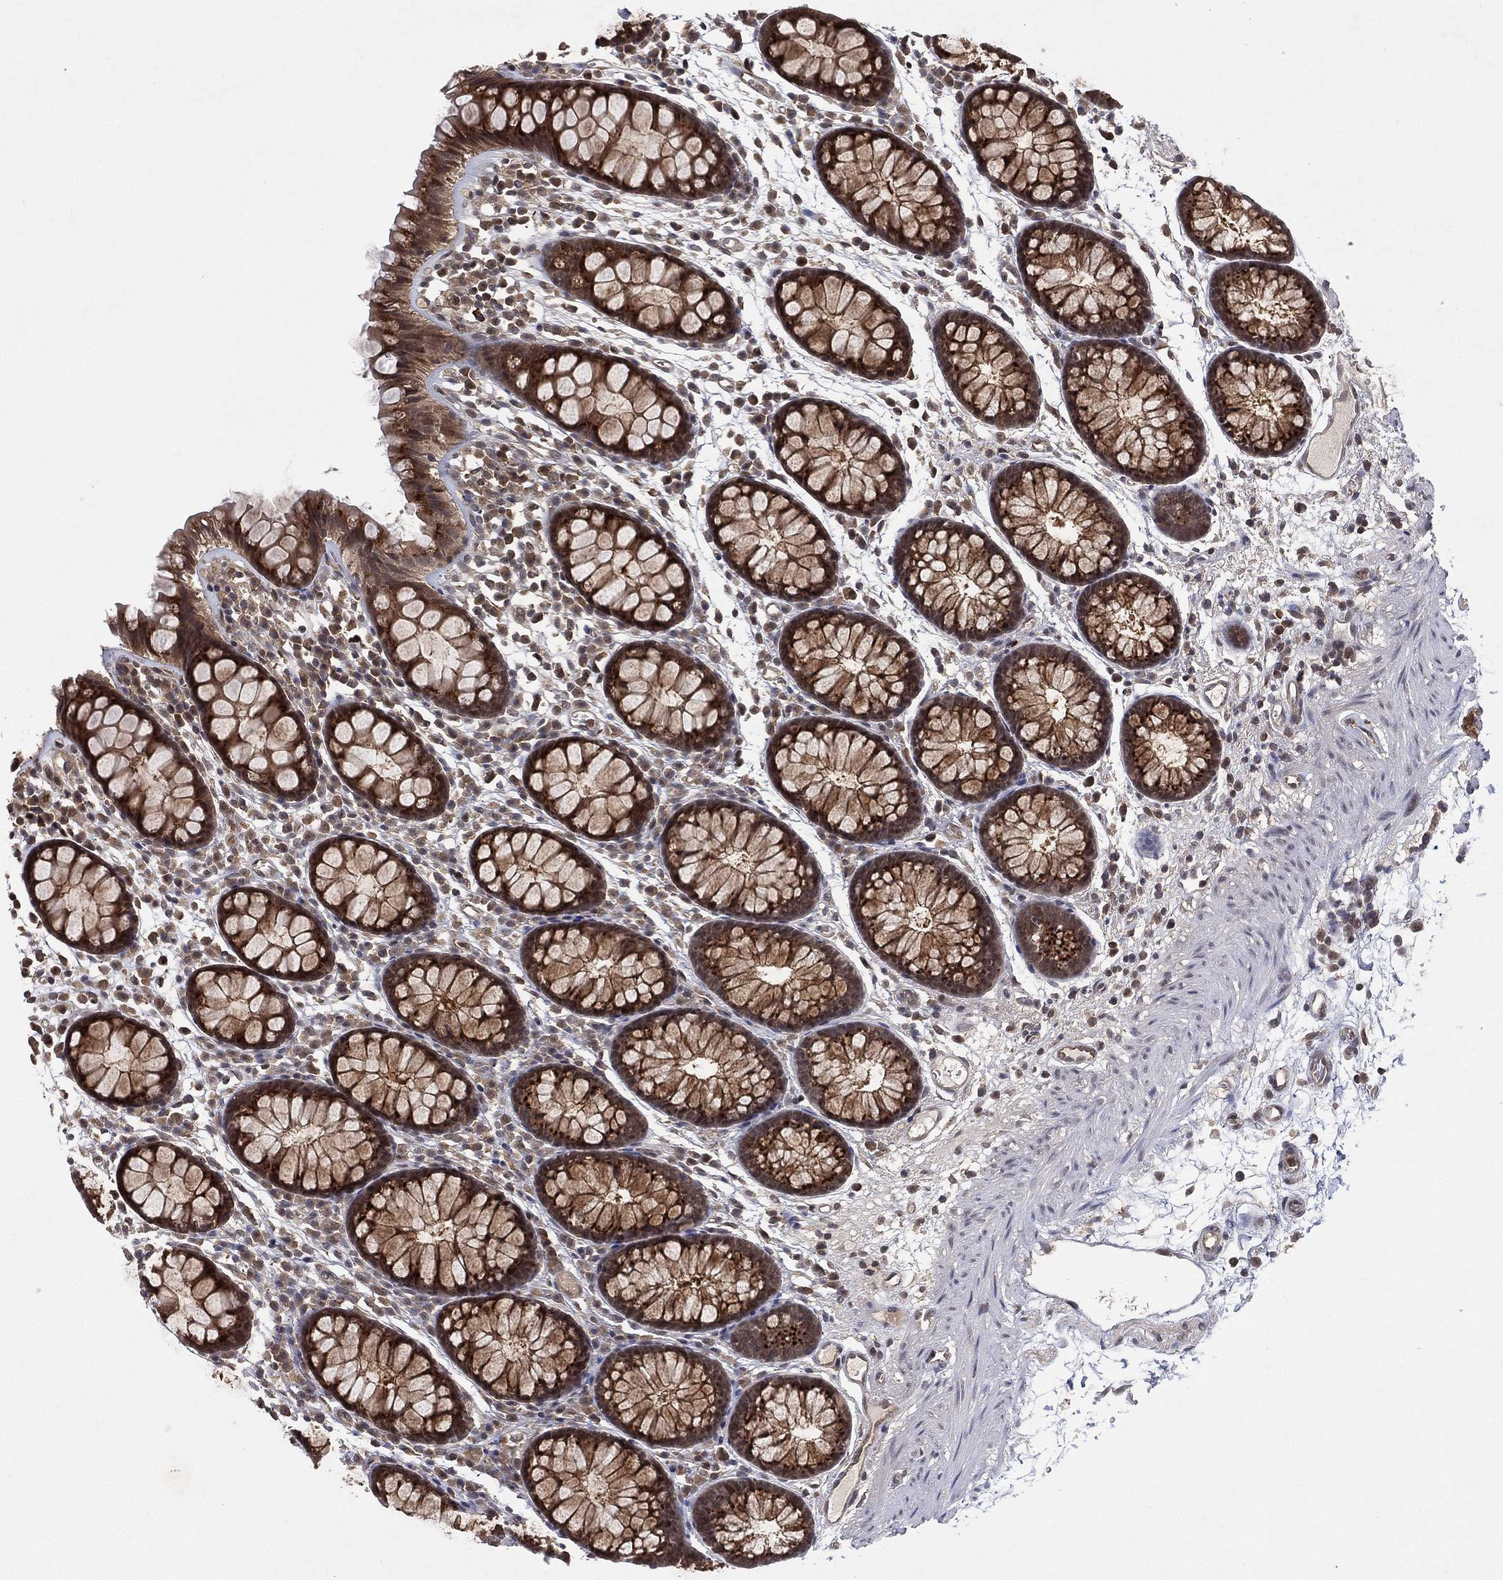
{"staining": {"intensity": "negative", "quantity": "none", "location": "none"}, "tissue": "colon", "cell_type": "Endothelial cells", "image_type": "normal", "snomed": [{"axis": "morphology", "description": "Normal tissue, NOS"}, {"axis": "topography", "description": "Colon"}], "caption": "DAB (3,3'-diaminobenzidine) immunohistochemical staining of benign colon reveals no significant staining in endothelial cells. The staining is performed using DAB (3,3'-diaminobenzidine) brown chromogen with nuclei counter-stained in using hematoxylin.", "gene": "ATG4B", "patient": {"sex": "male", "age": 76}}